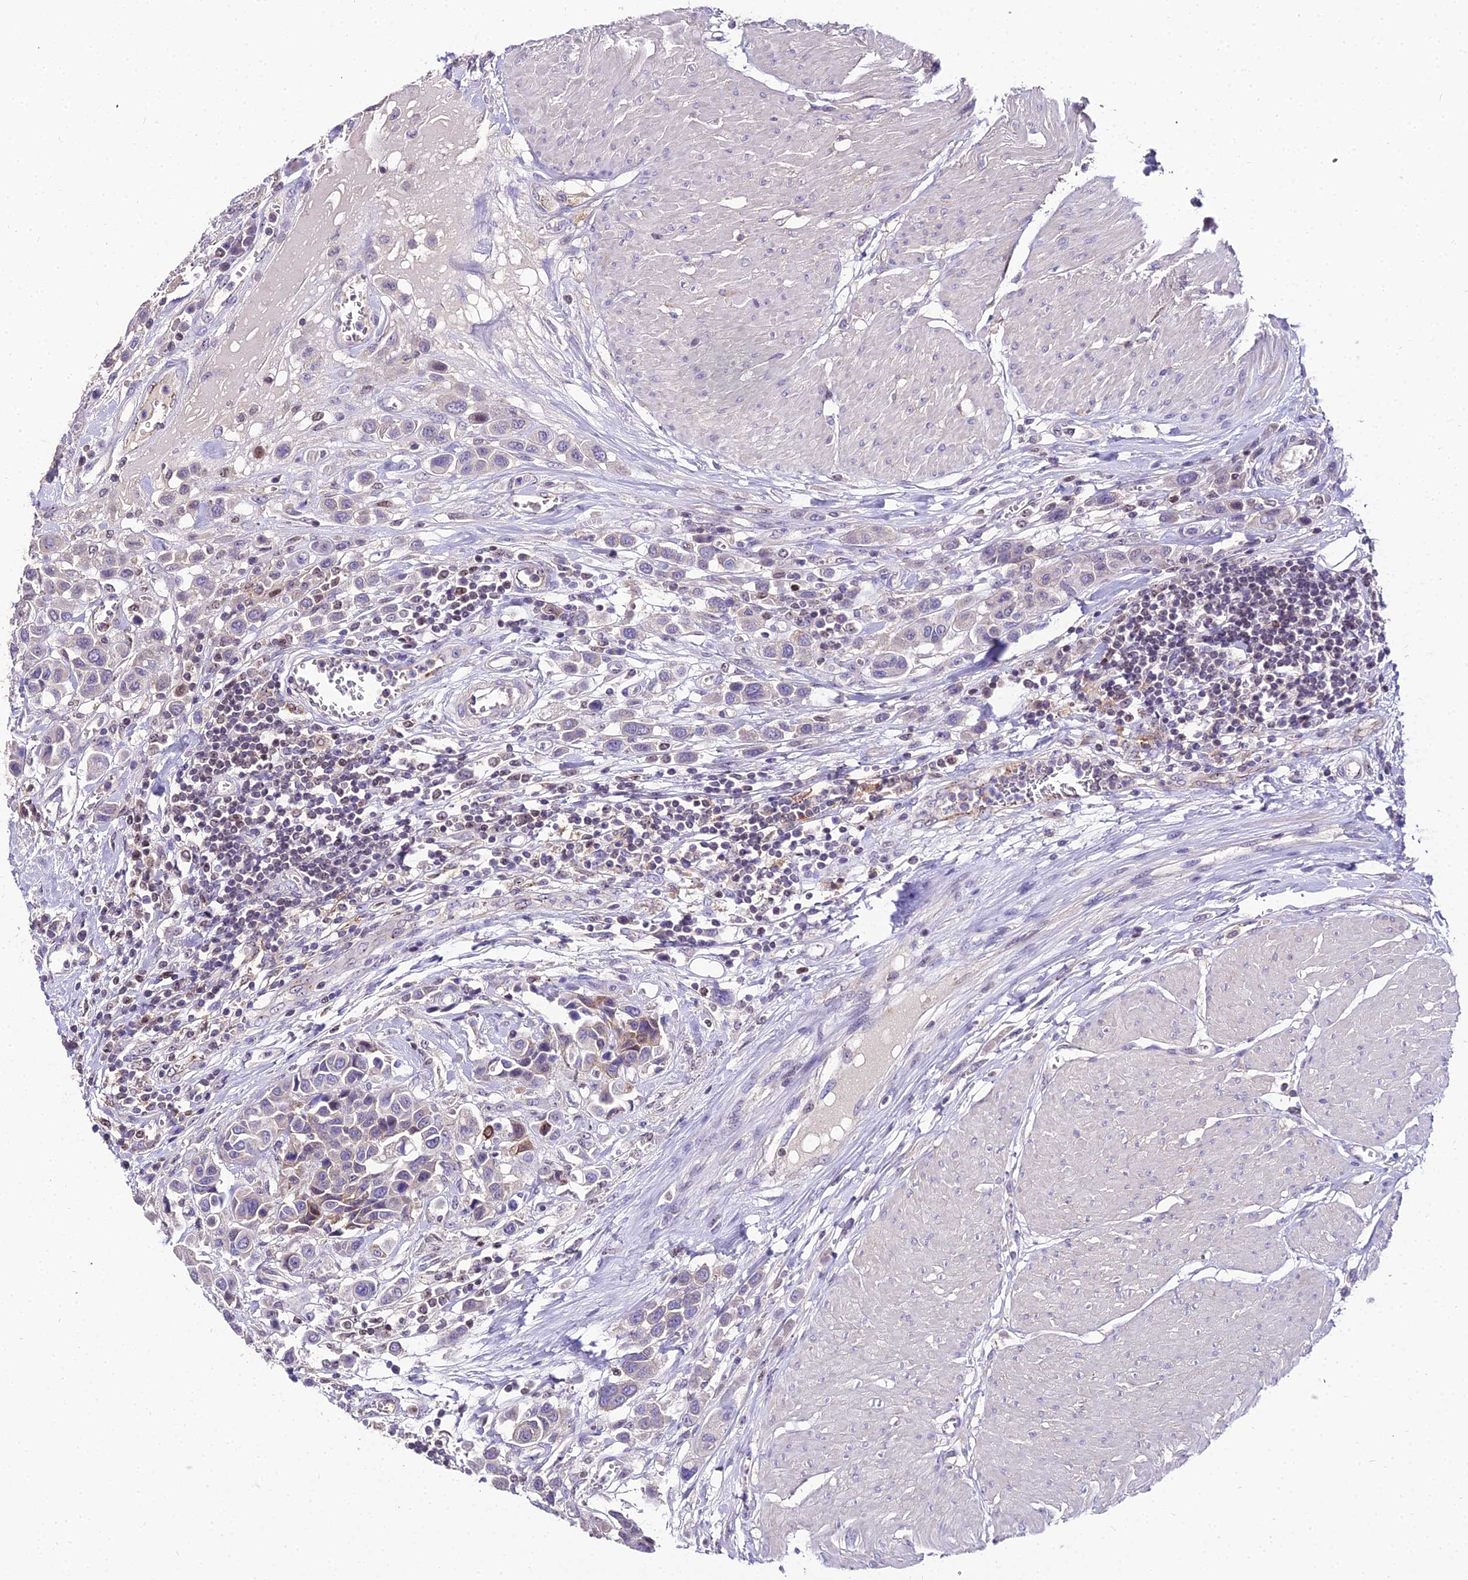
{"staining": {"intensity": "negative", "quantity": "none", "location": "none"}, "tissue": "urothelial cancer", "cell_type": "Tumor cells", "image_type": "cancer", "snomed": [{"axis": "morphology", "description": "Urothelial carcinoma, High grade"}, {"axis": "topography", "description": "Urinary bladder"}], "caption": "This is an immunohistochemistry photomicrograph of human urothelial cancer. There is no staining in tumor cells.", "gene": "SHQ1", "patient": {"sex": "male", "age": 50}}